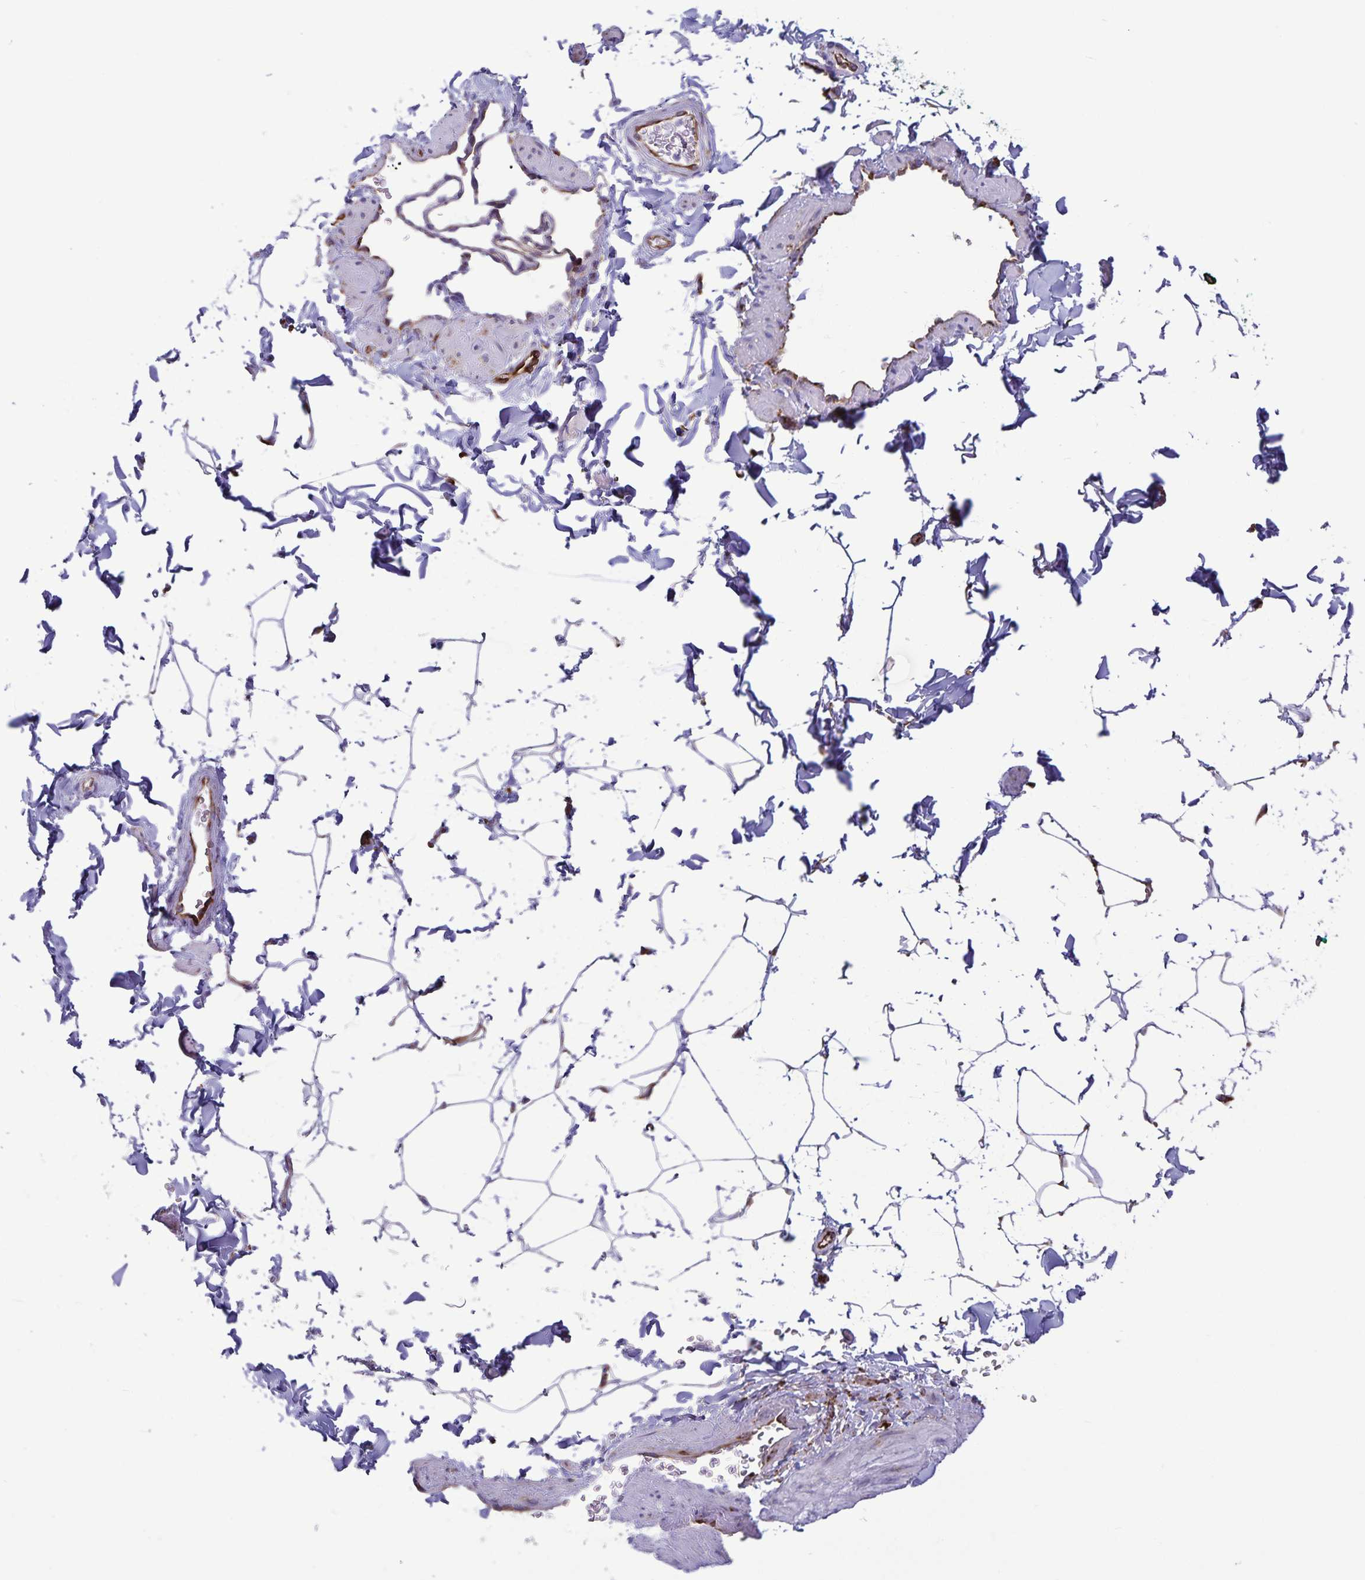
{"staining": {"intensity": "negative", "quantity": "none", "location": "none"}, "tissue": "adipose tissue", "cell_type": "Adipocytes", "image_type": "normal", "snomed": [{"axis": "morphology", "description": "Normal tissue, NOS"}, {"axis": "topography", "description": "Epididymis"}, {"axis": "topography", "description": "Peripheral nerve tissue"}], "caption": "An immunohistochemistry micrograph of normal adipose tissue is shown. There is no staining in adipocytes of adipose tissue.", "gene": "RCN1", "patient": {"sex": "male", "age": 32}}